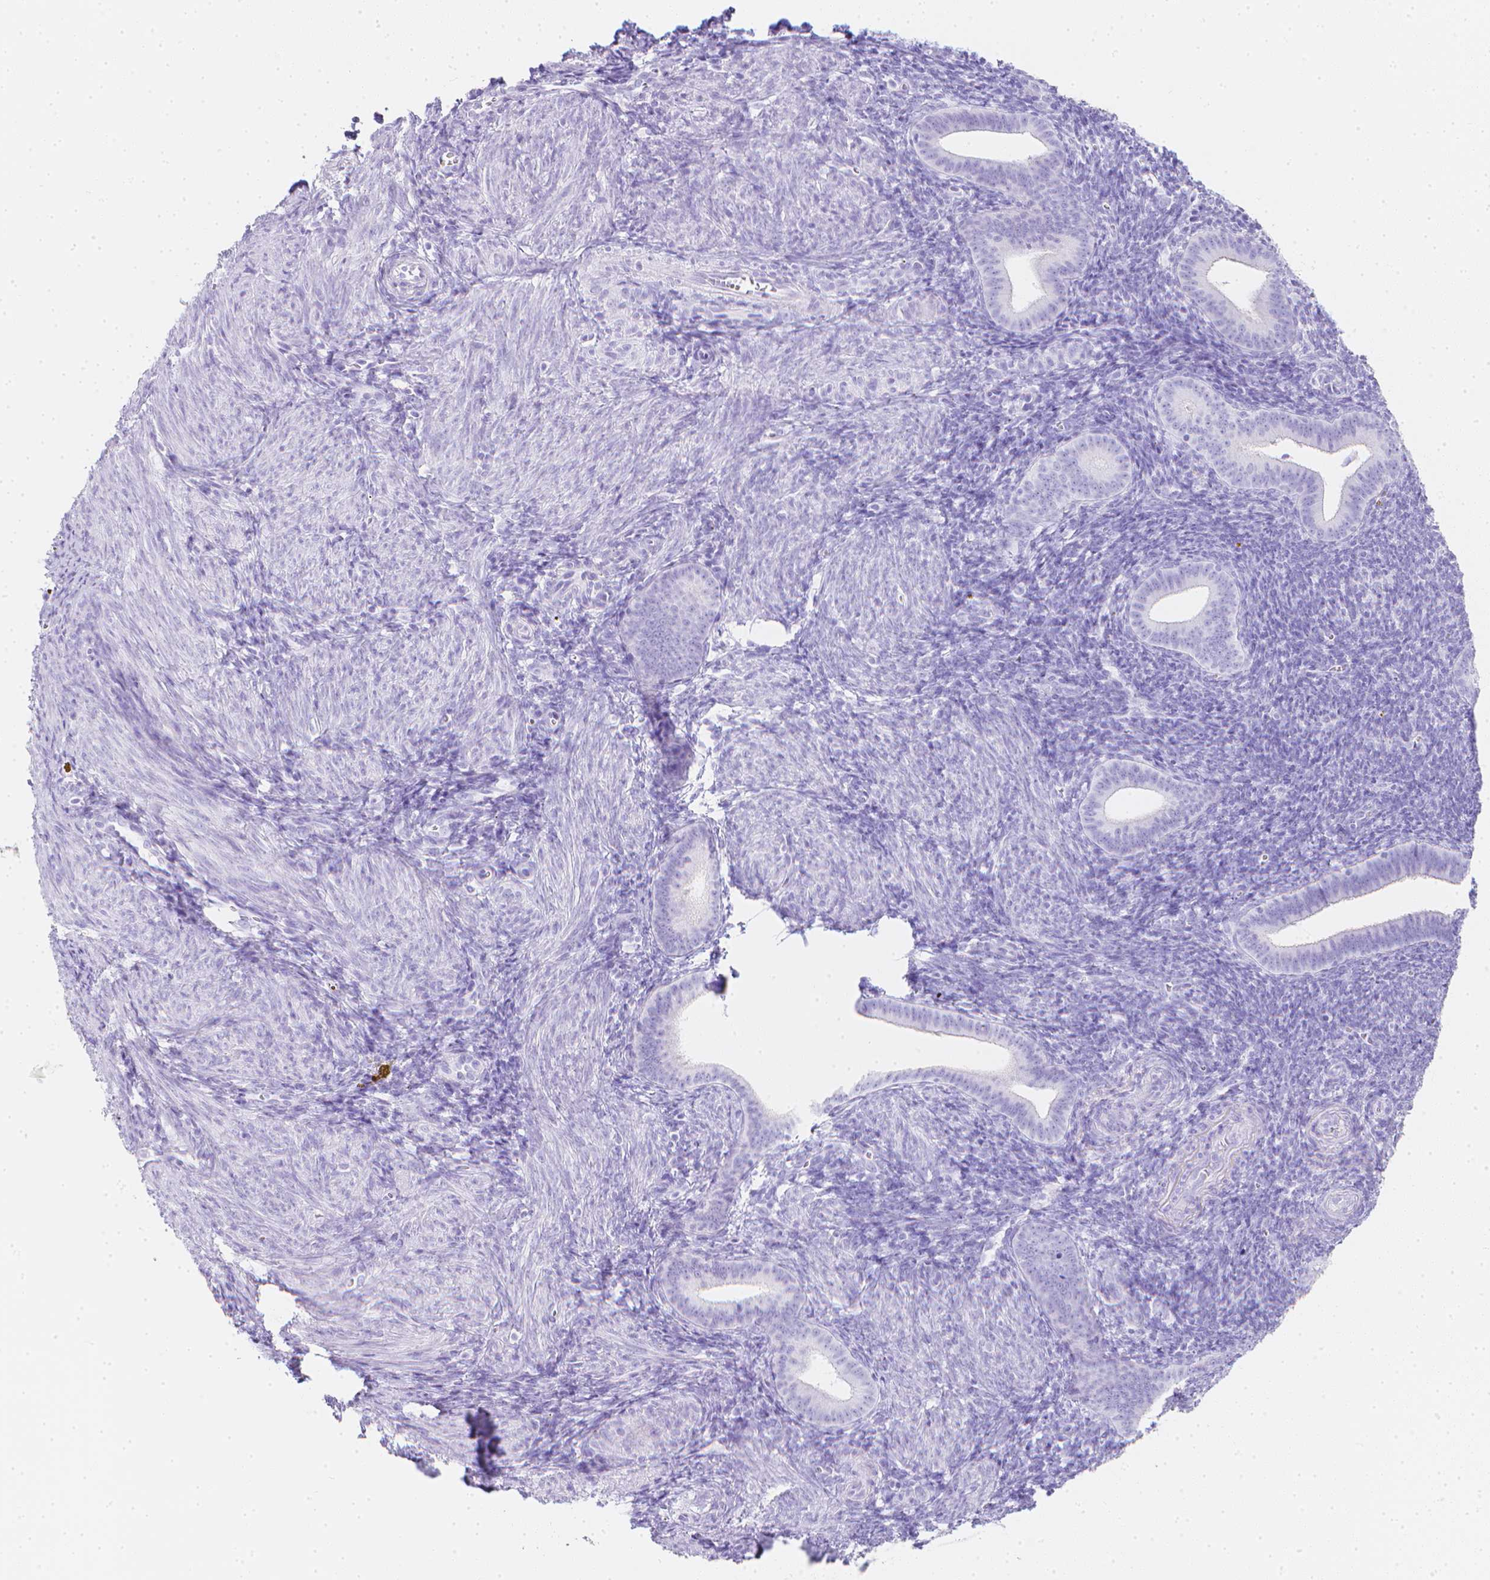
{"staining": {"intensity": "negative", "quantity": "none", "location": "none"}, "tissue": "endometrium", "cell_type": "Cells in endometrial stroma", "image_type": "normal", "snomed": [{"axis": "morphology", "description": "Normal tissue, NOS"}, {"axis": "topography", "description": "Endometrium"}], "caption": "An image of human endometrium is negative for staining in cells in endometrial stroma. (Brightfield microscopy of DAB immunohistochemistry at high magnification).", "gene": "LGALS4", "patient": {"sex": "female", "age": 25}}